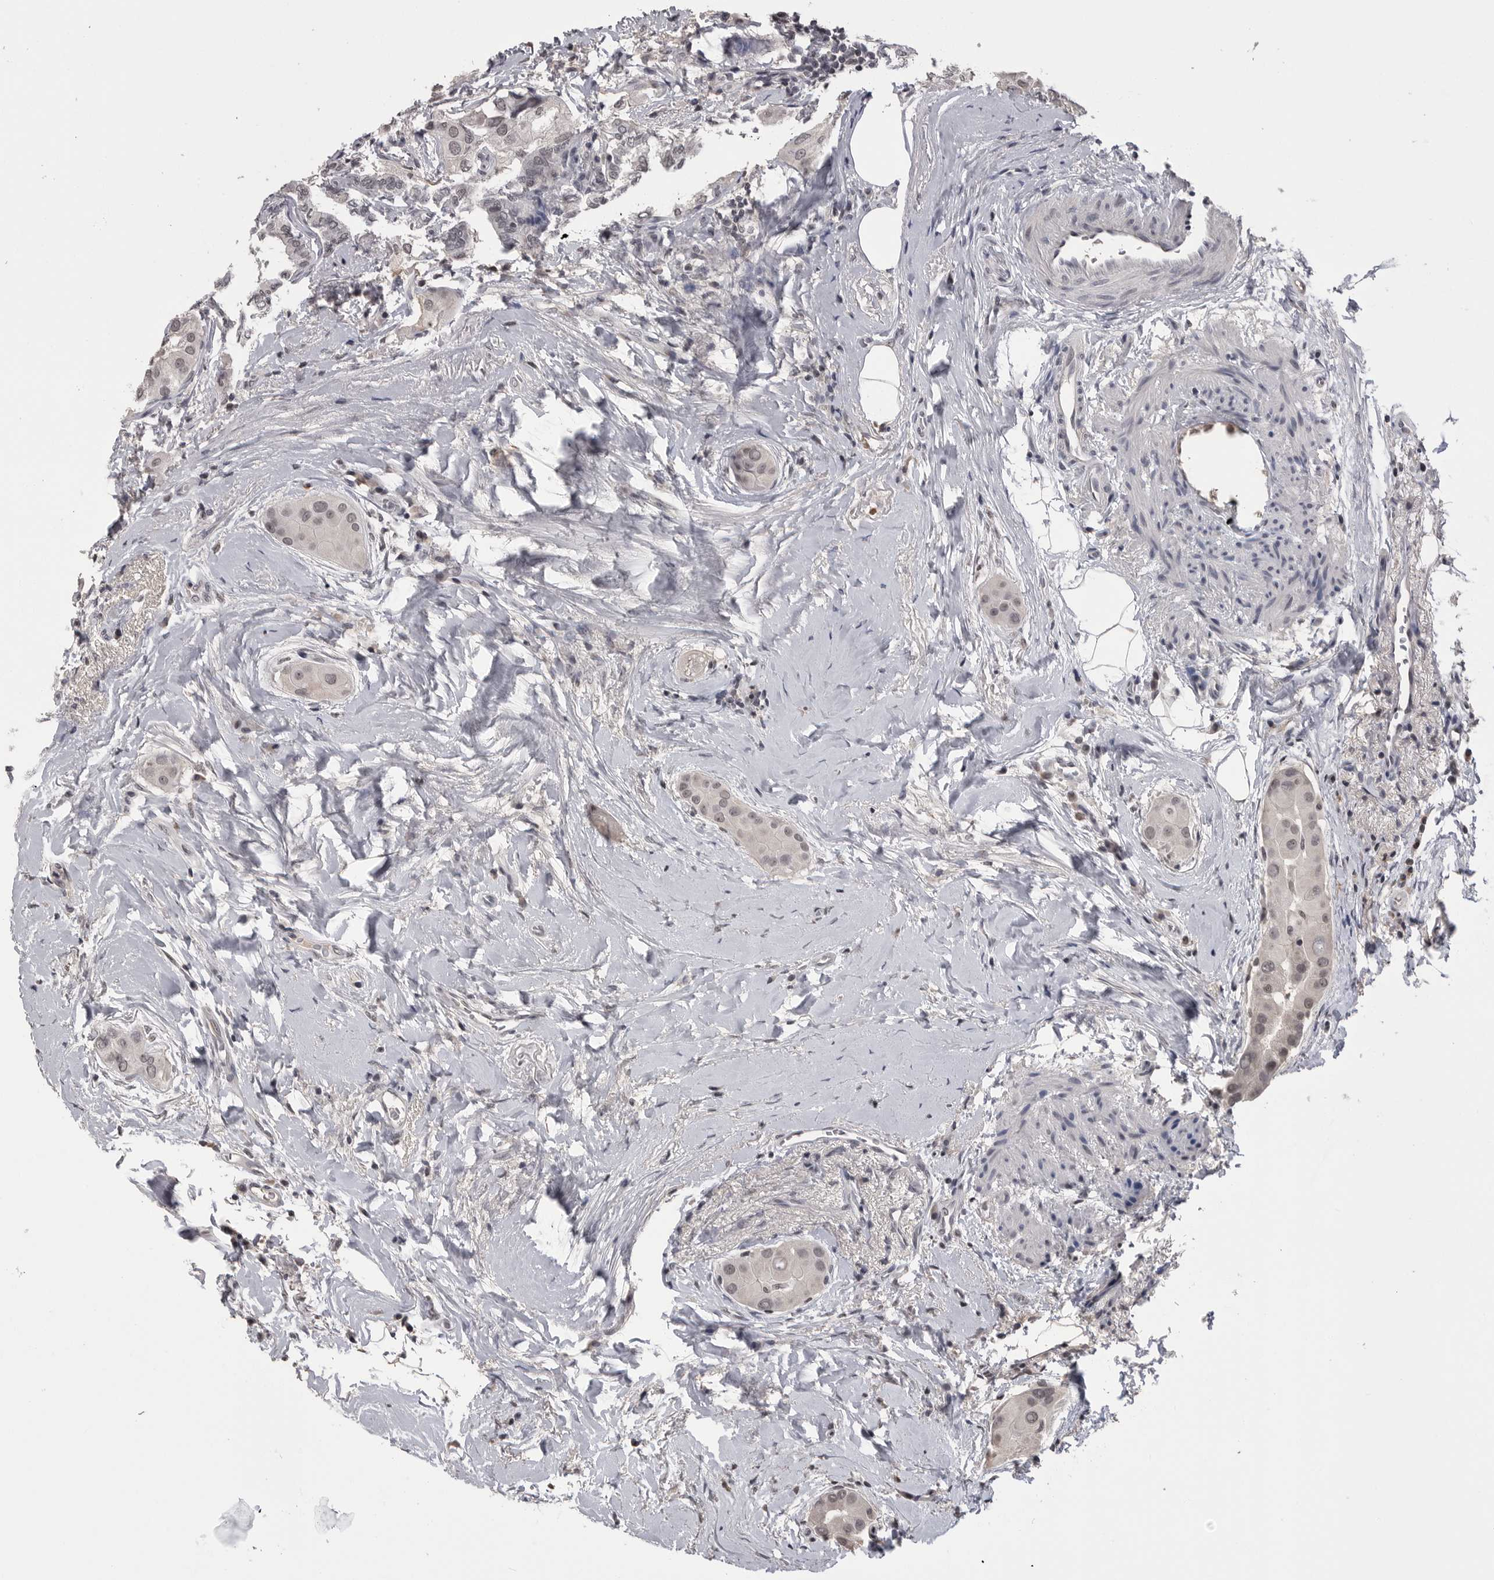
{"staining": {"intensity": "weak", "quantity": ">75%", "location": "nuclear"}, "tissue": "thyroid cancer", "cell_type": "Tumor cells", "image_type": "cancer", "snomed": [{"axis": "morphology", "description": "Papillary adenocarcinoma, NOS"}, {"axis": "topography", "description": "Thyroid gland"}], "caption": "A photomicrograph showing weak nuclear staining in about >75% of tumor cells in papillary adenocarcinoma (thyroid), as visualized by brown immunohistochemical staining.", "gene": "DLG2", "patient": {"sex": "male", "age": 33}}